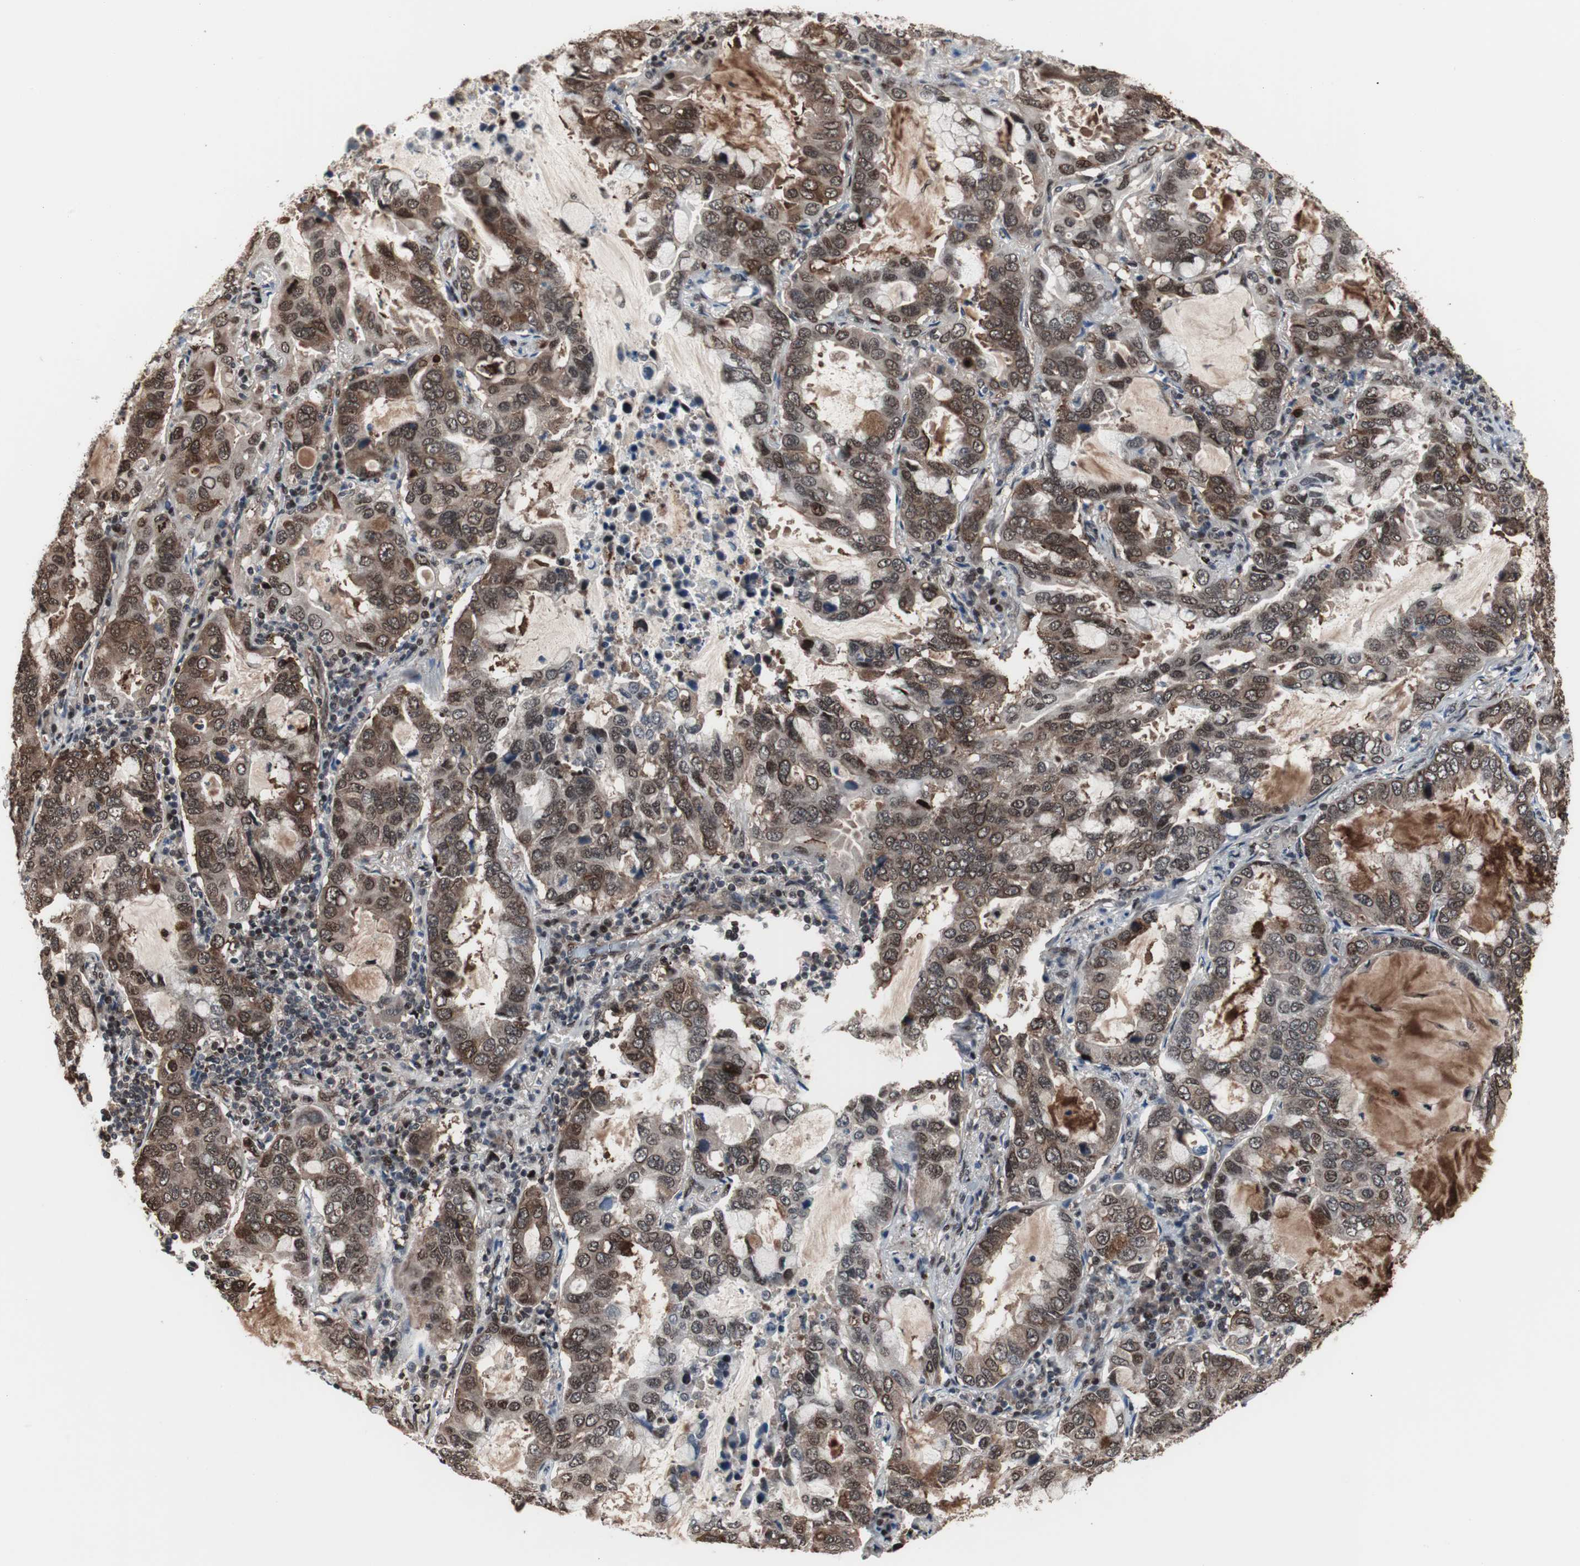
{"staining": {"intensity": "moderate", "quantity": "25%-75%", "location": "cytoplasmic/membranous,nuclear"}, "tissue": "lung cancer", "cell_type": "Tumor cells", "image_type": "cancer", "snomed": [{"axis": "morphology", "description": "Adenocarcinoma, NOS"}, {"axis": "topography", "description": "Lung"}], "caption": "Lung cancer stained with a protein marker displays moderate staining in tumor cells.", "gene": "POGZ", "patient": {"sex": "male", "age": 64}}